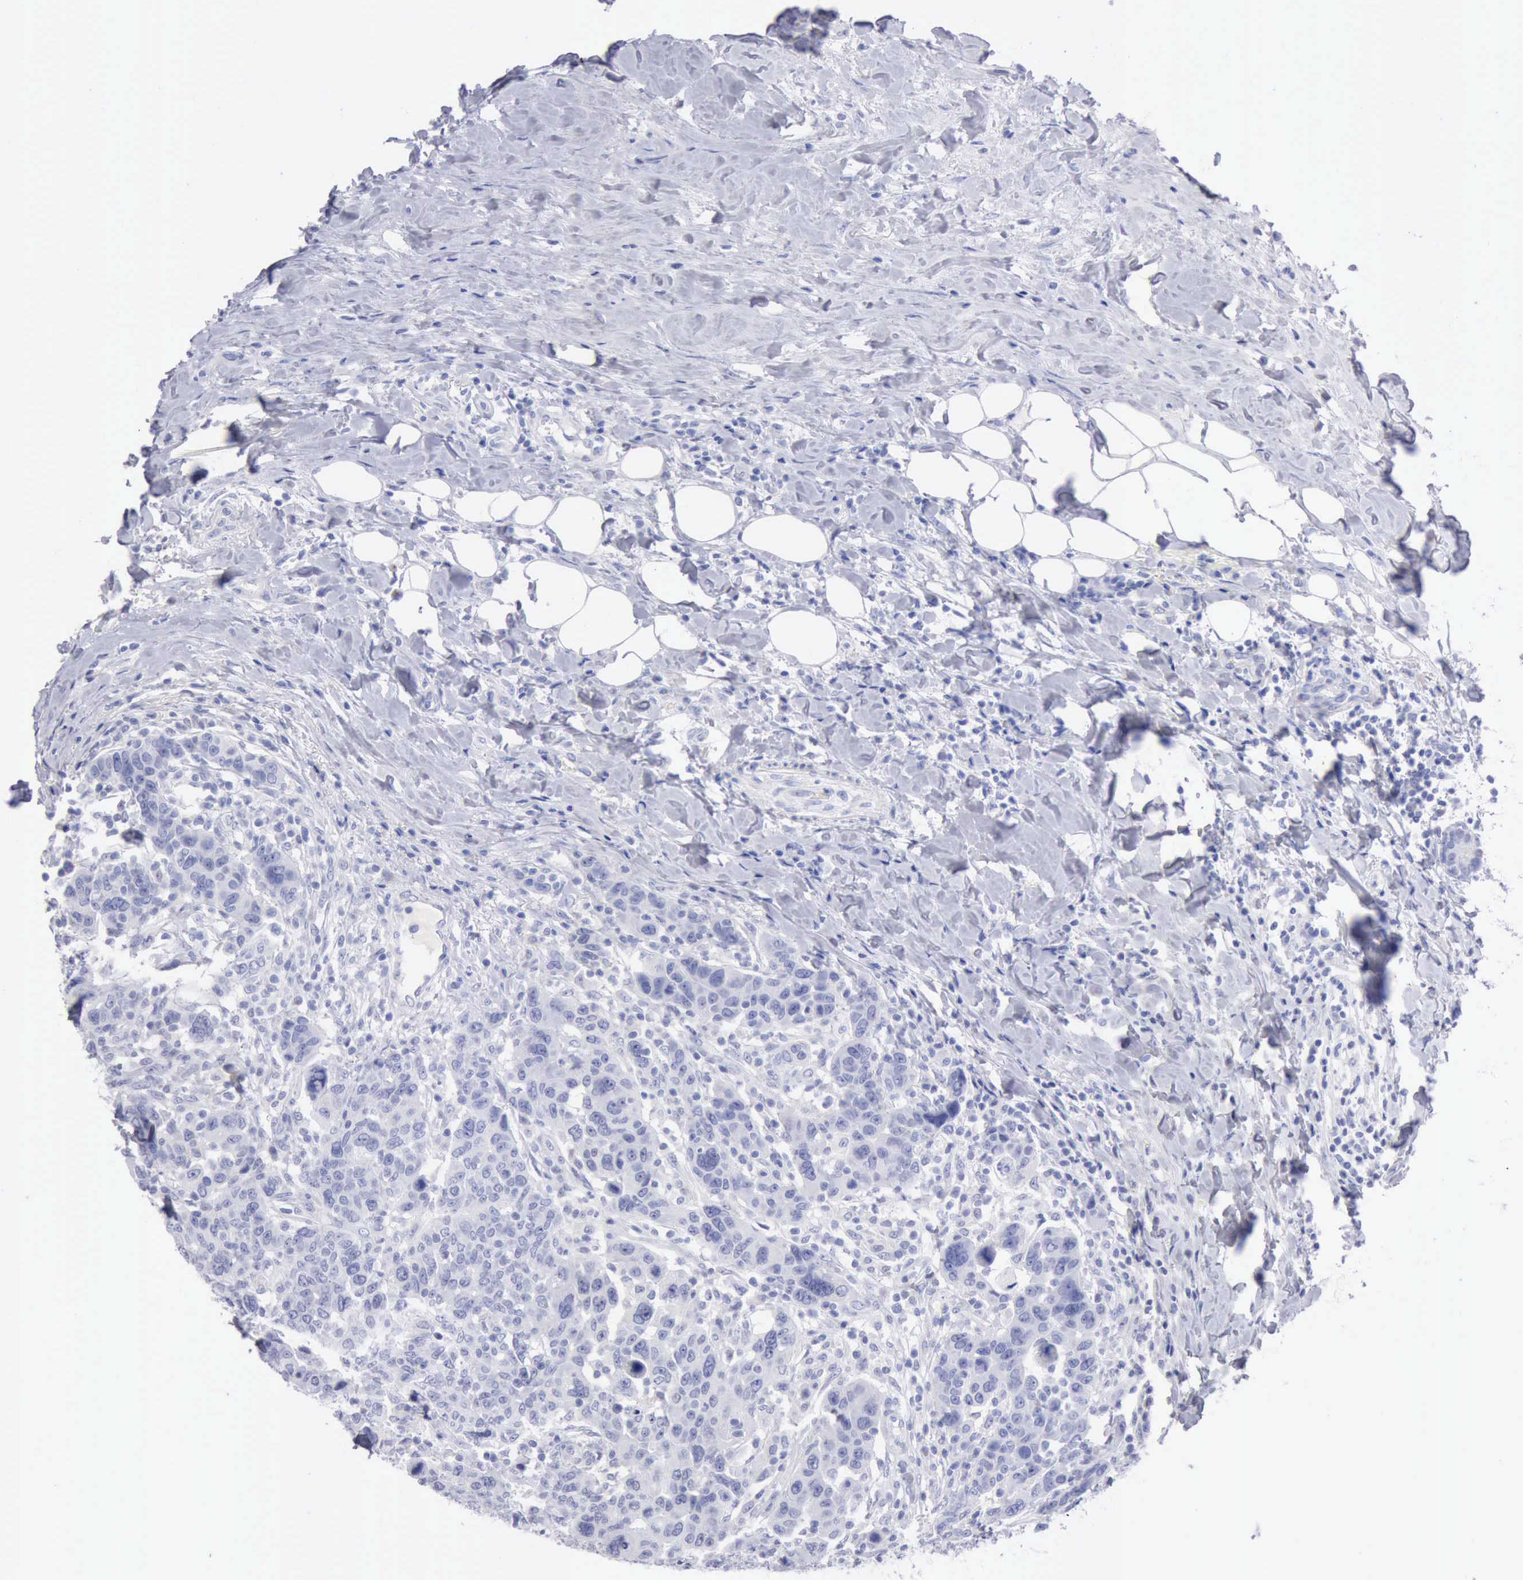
{"staining": {"intensity": "negative", "quantity": "none", "location": "none"}, "tissue": "breast cancer", "cell_type": "Tumor cells", "image_type": "cancer", "snomed": [{"axis": "morphology", "description": "Duct carcinoma"}, {"axis": "topography", "description": "Breast"}], "caption": "This is an immunohistochemistry micrograph of human breast cancer (intraductal carcinoma). There is no positivity in tumor cells.", "gene": "ANGEL1", "patient": {"sex": "female", "age": 37}}